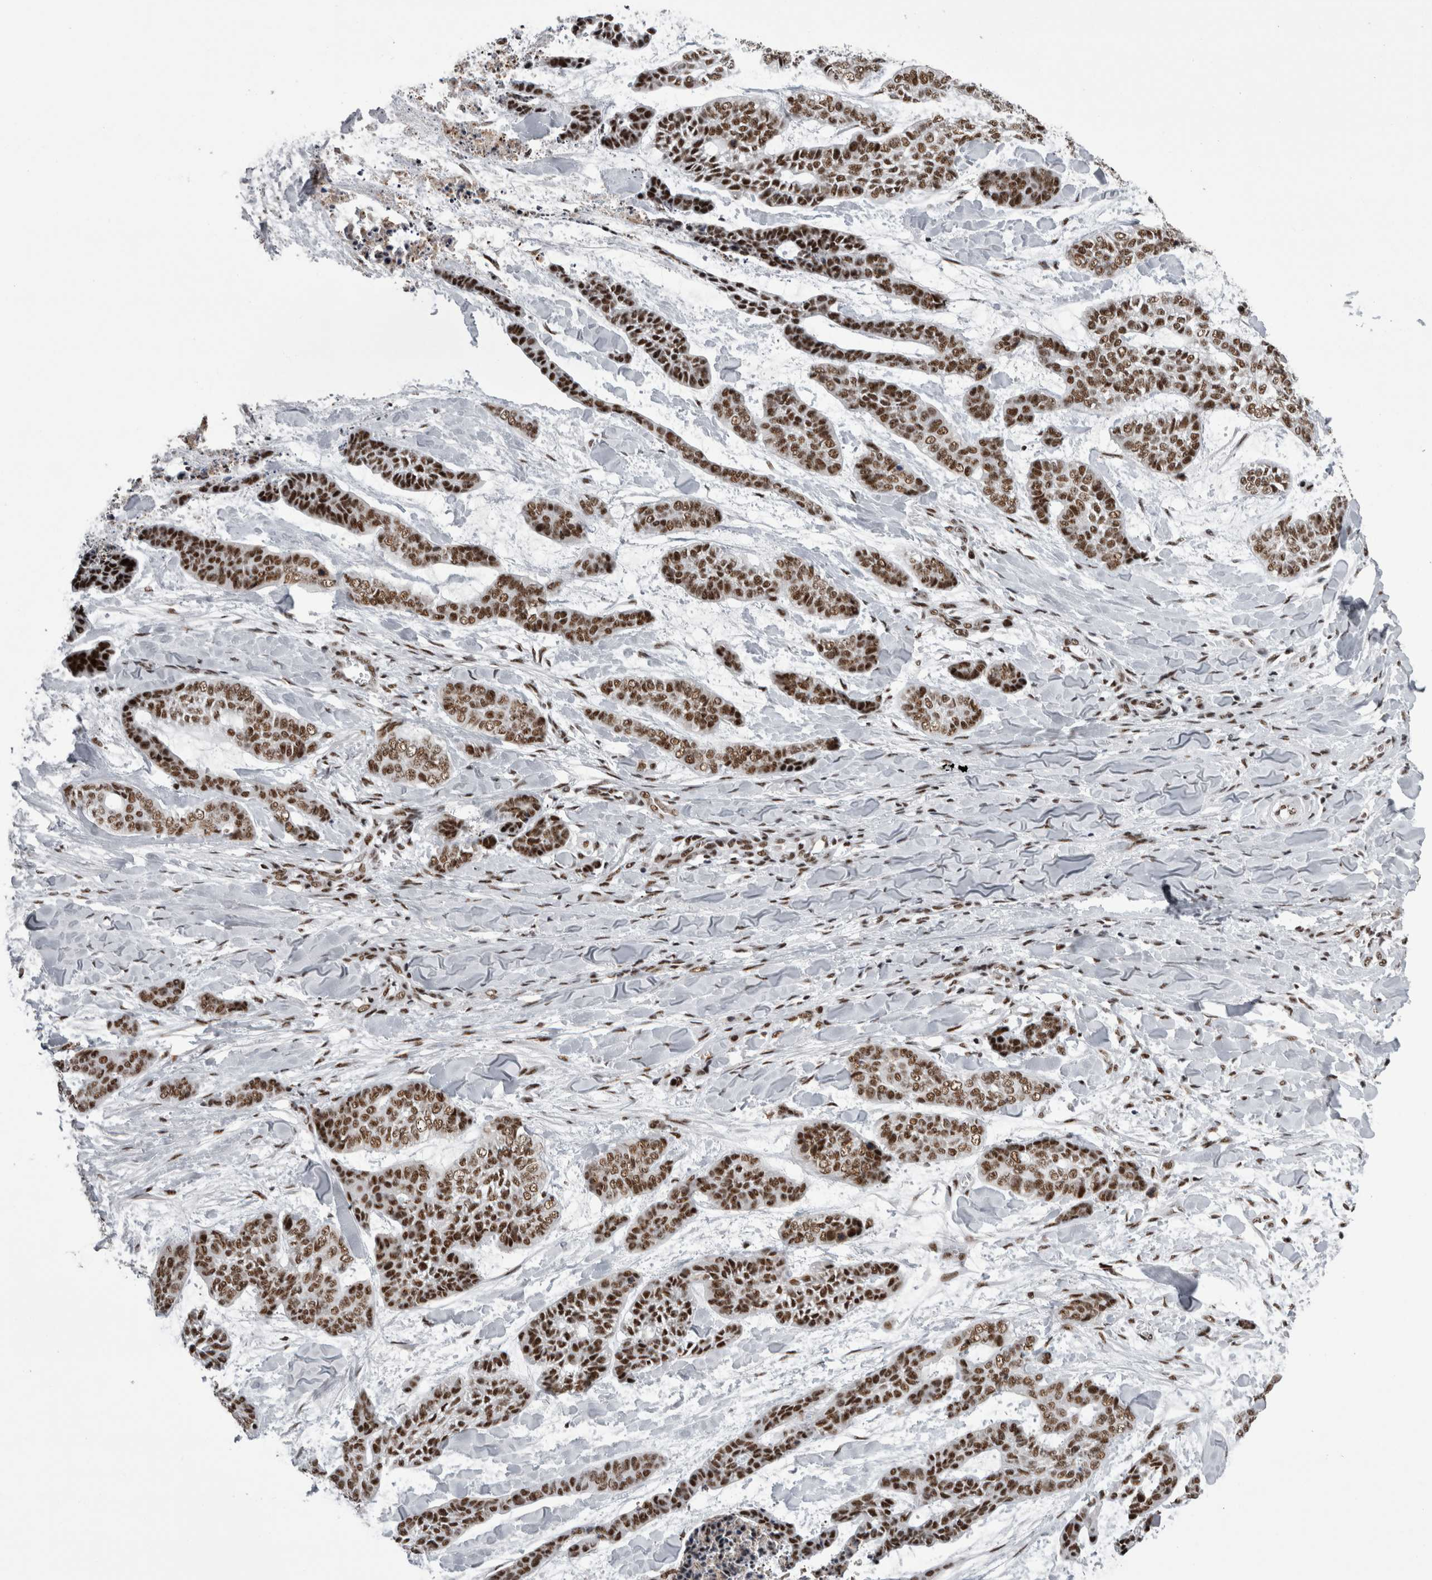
{"staining": {"intensity": "strong", "quantity": ">75%", "location": "nuclear"}, "tissue": "skin cancer", "cell_type": "Tumor cells", "image_type": "cancer", "snomed": [{"axis": "morphology", "description": "Basal cell carcinoma"}, {"axis": "topography", "description": "Skin"}], "caption": "DAB immunohistochemical staining of human skin cancer shows strong nuclear protein staining in about >75% of tumor cells.", "gene": "SNRNP40", "patient": {"sex": "female", "age": 64}}